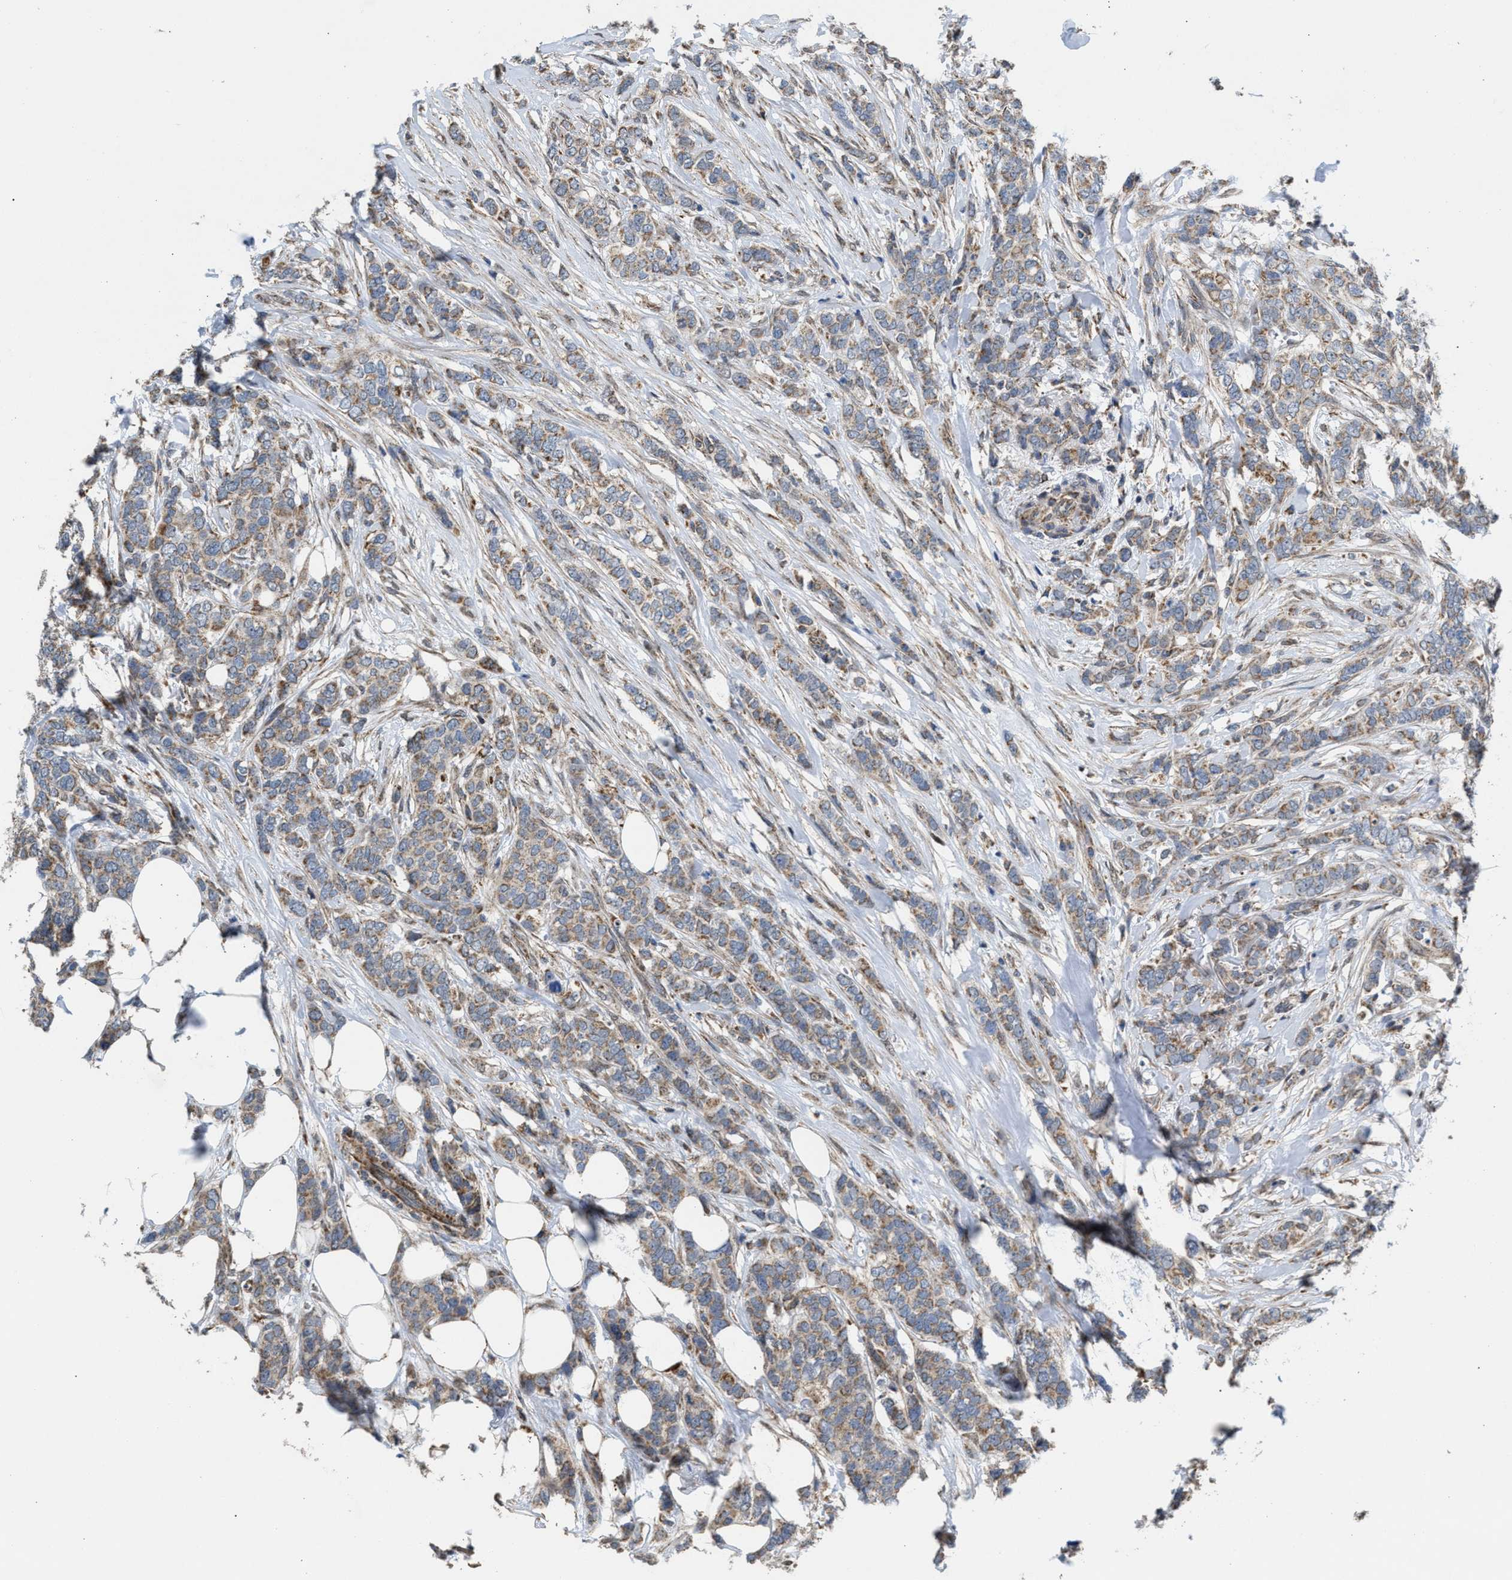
{"staining": {"intensity": "weak", "quantity": ">75%", "location": "cytoplasmic/membranous"}, "tissue": "breast cancer", "cell_type": "Tumor cells", "image_type": "cancer", "snomed": [{"axis": "morphology", "description": "Lobular carcinoma"}, {"axis": "topography", "description": "Skin"}, {"axis": "topography", "description": "Breast"}], "caption": "Protein staining by IHC shows weak cytoplasmic/membranous staining in approximately >75% of tumor cells in breast cancer (lobular carcinoma).", "gene": "TACO1", "patient": {"sex": "female", "age": 46}}